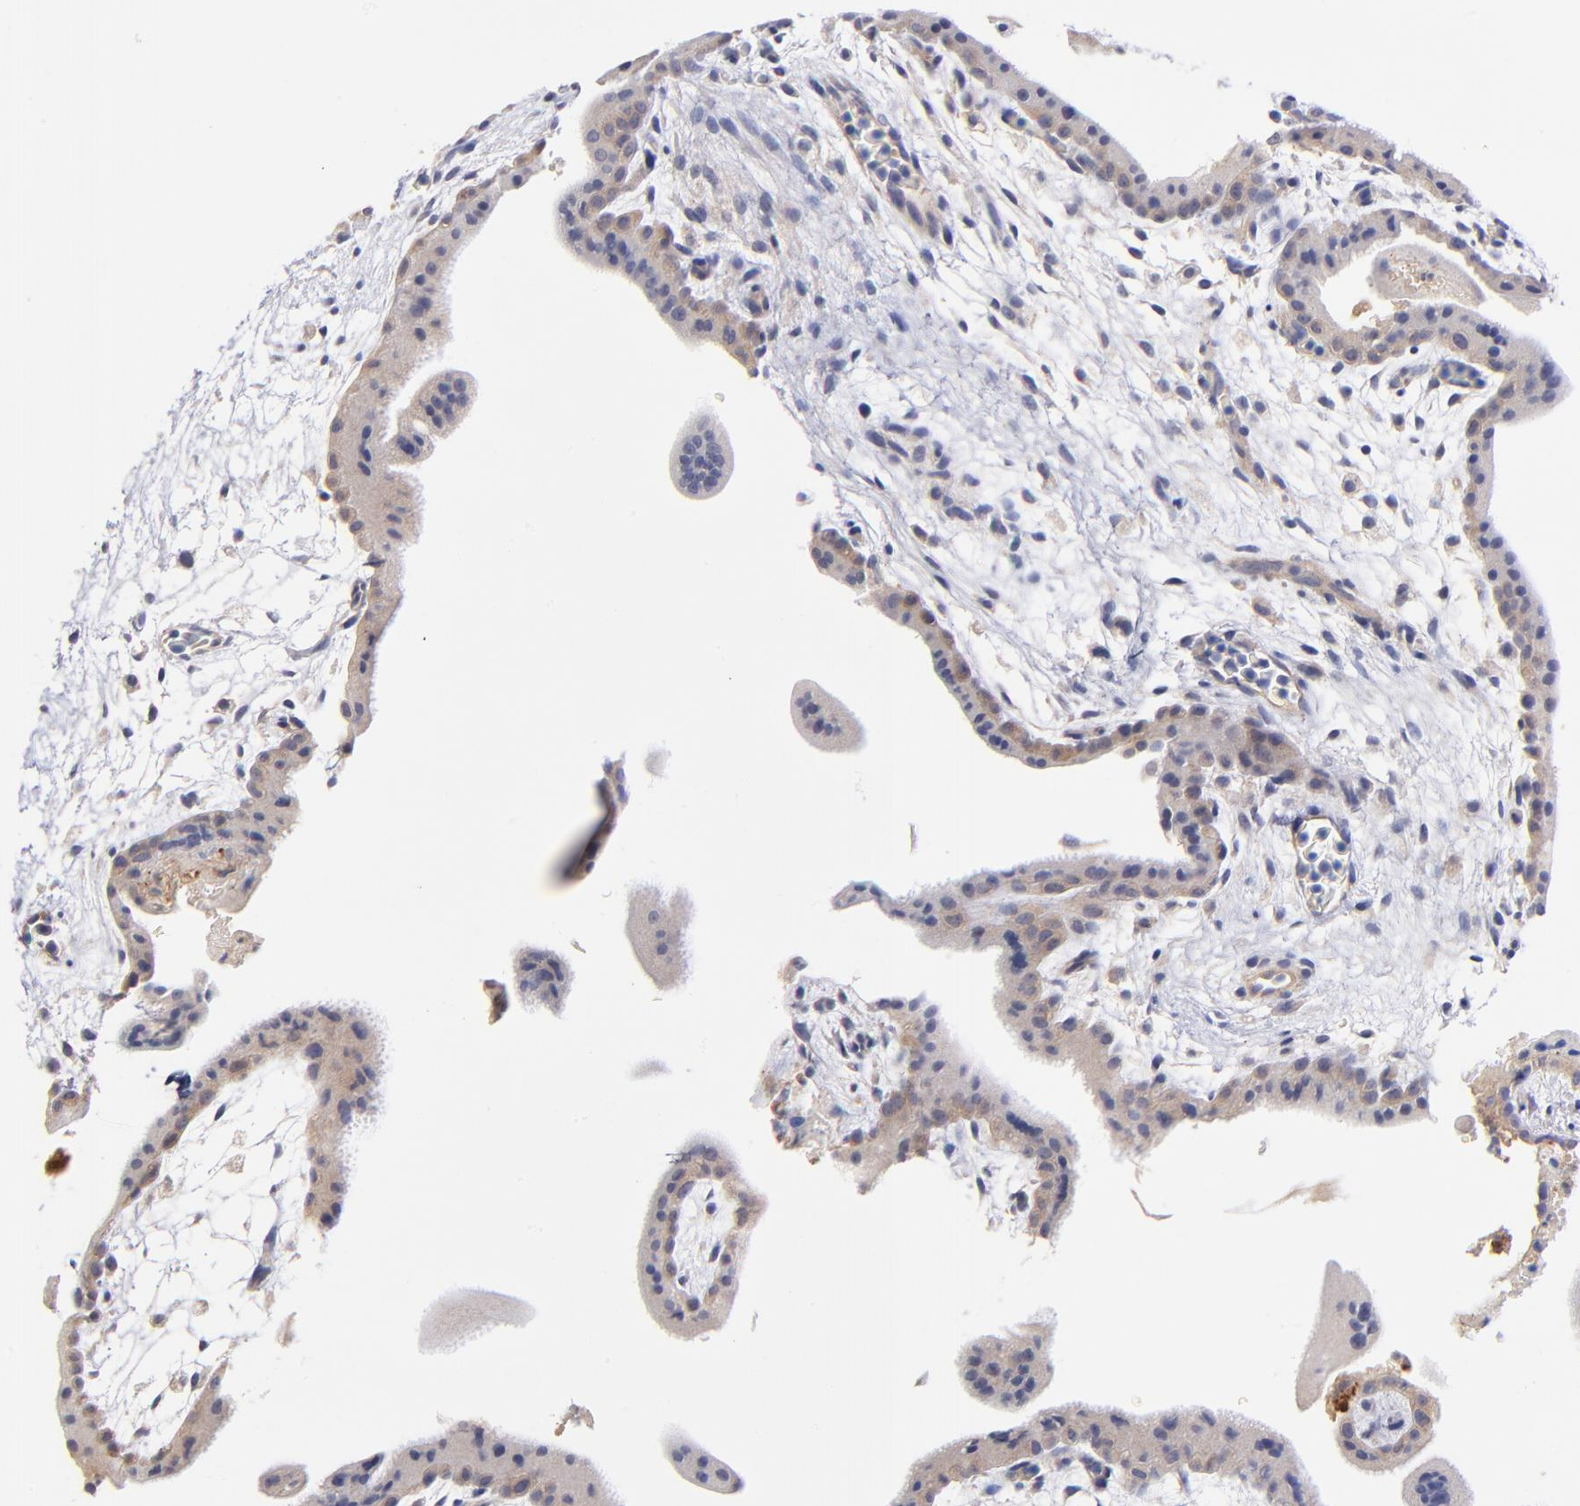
{"staining": {"intensity": "negative", "quantity": "none", "location": "none"}, "tissue": "placenta", "cell_type": "Trophoblastic cells", "image_type": "normal", "snomed": [{"axis": "morphology", "description": "Normal tissue, NOS"}, {"axis": "topography", "description": "Placenta"}], "caption": "Immunohistochemistry image of unremarkable placenta: placenta stained with DAB reveals no significant protein expression in trophoblastic cells.", "gene": "KREMEN2", "patient": {"sex": "female", "age": 35}}